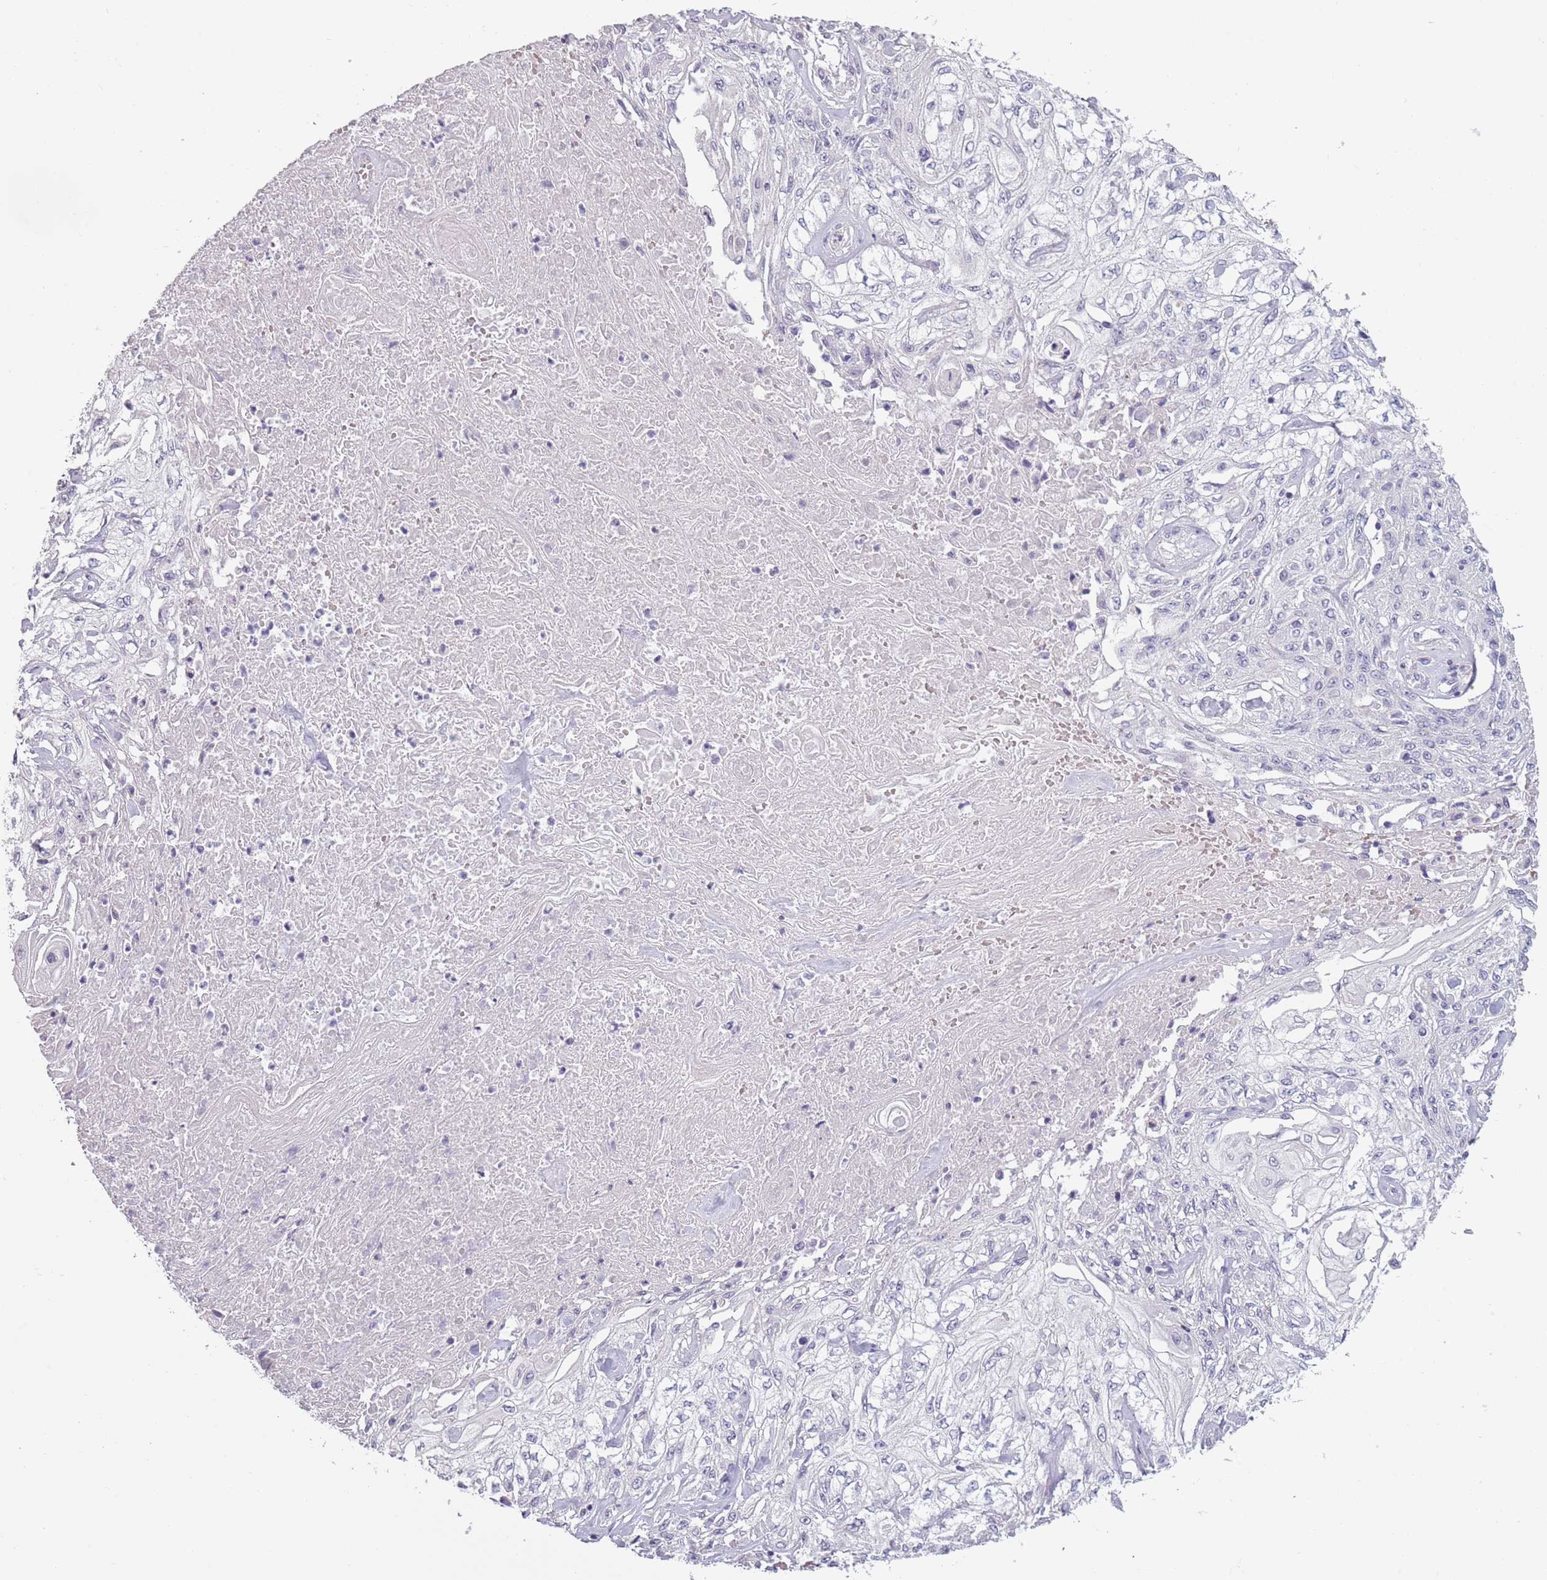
{"staining": {"intensity": "negative", "quantity": "none", "location": "none"}, "tissue": "skin cancer", "cell_type": "Tumor cells", "image_type": "cancer", "snomed": [{"axis": "morphology", "description": "Squamous cell carcinoma, NOS"}, {"axis": "morphology", "description": "Squamous cell carcinoma, metastatic, NOS"}, {"axis": "topography", "description": "Skin"}, {"axis": "topography", "description": "Lymph node"}], "caption": "Immunohistochemistry of metastatic squamous cell carcinoma (skin) exhibits no positivity in tumor cells.", "gene": "PIEZO1", "patient": {"sex": "male", "age": 75}}